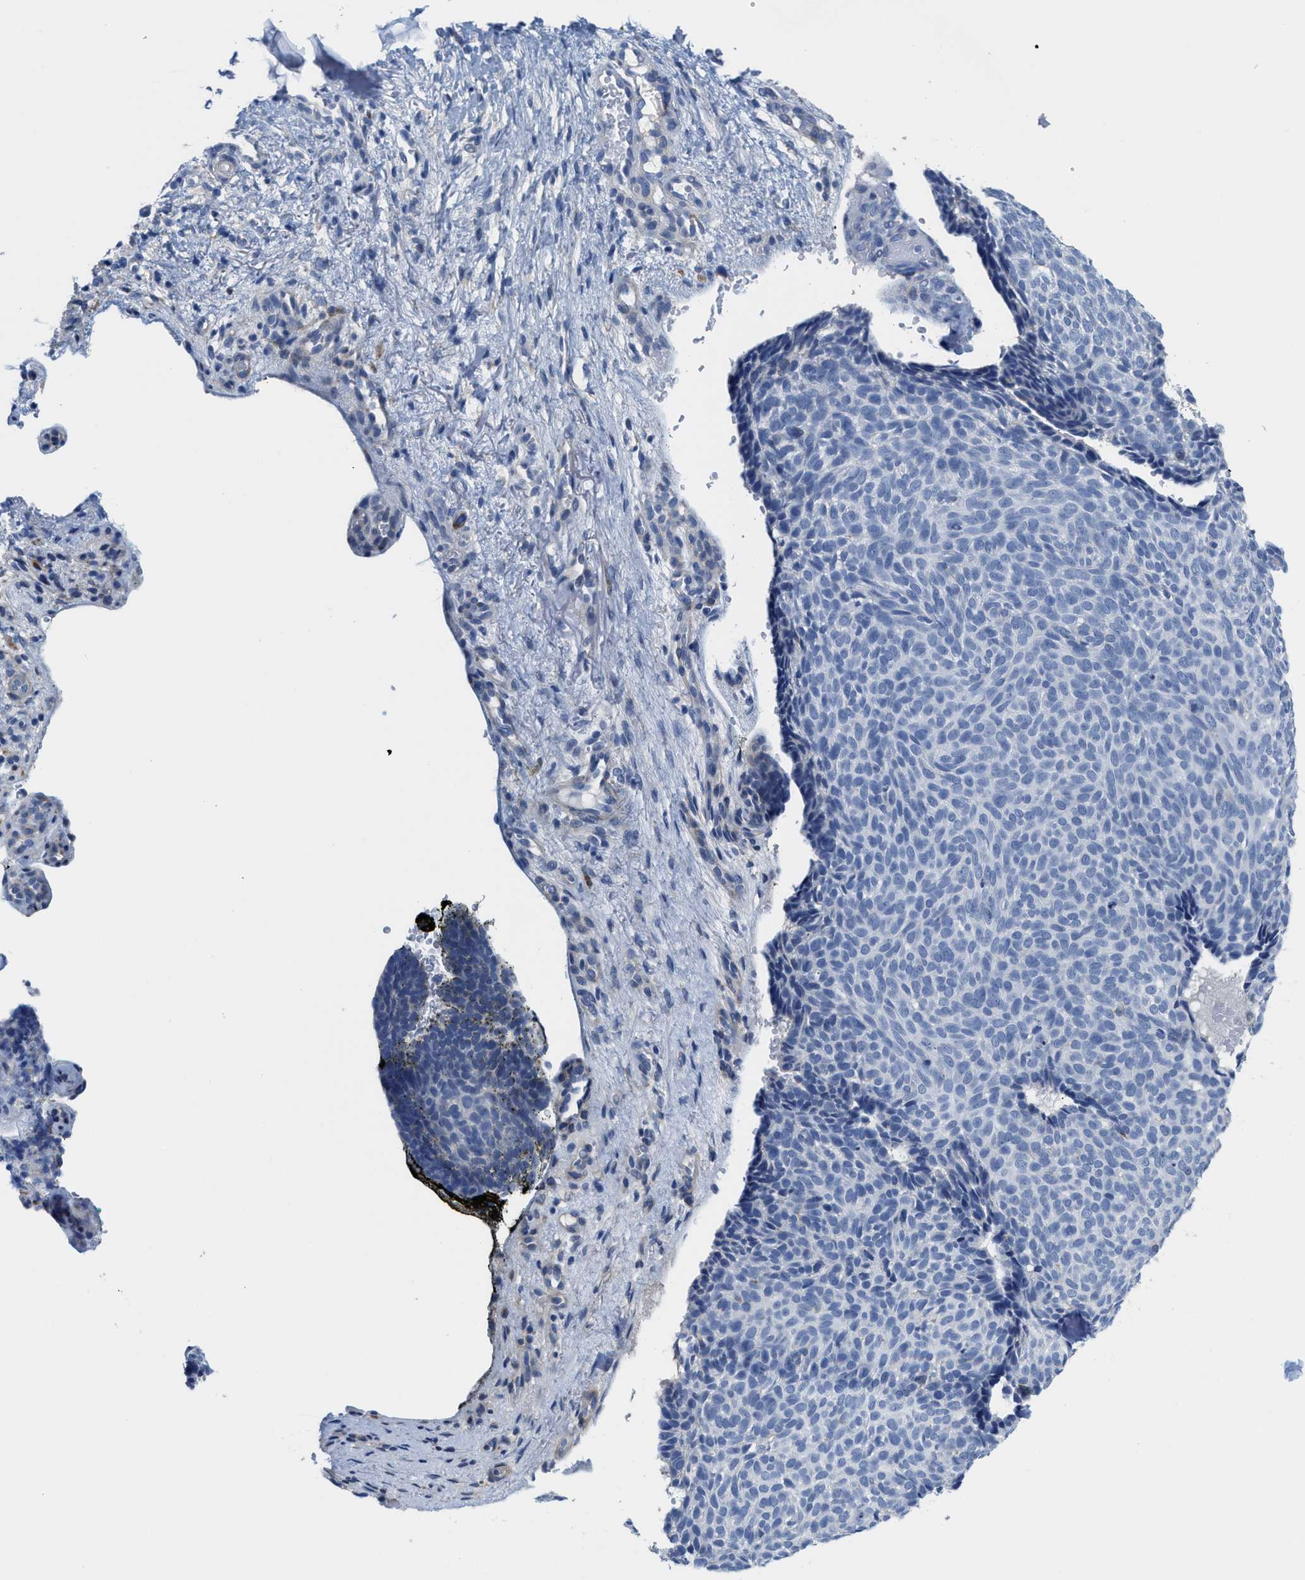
{"staining": {"intensity": "negative", "quantity": "none", "location": "none"}, "tissue": "skin cancer", "cell_type": "Tumor cells", "image_type": "cancer", "snomed": [{"axis": "morphology", "description": "Basal cell carcinoma"}, {"axis": "topography", "description": "Skin"}], "caption": "There is no significant staining in tumor cells of basal cell carcinoma (skin).", "gene": "DSCAM", "patient": {"sex": "male", "age": 61}}